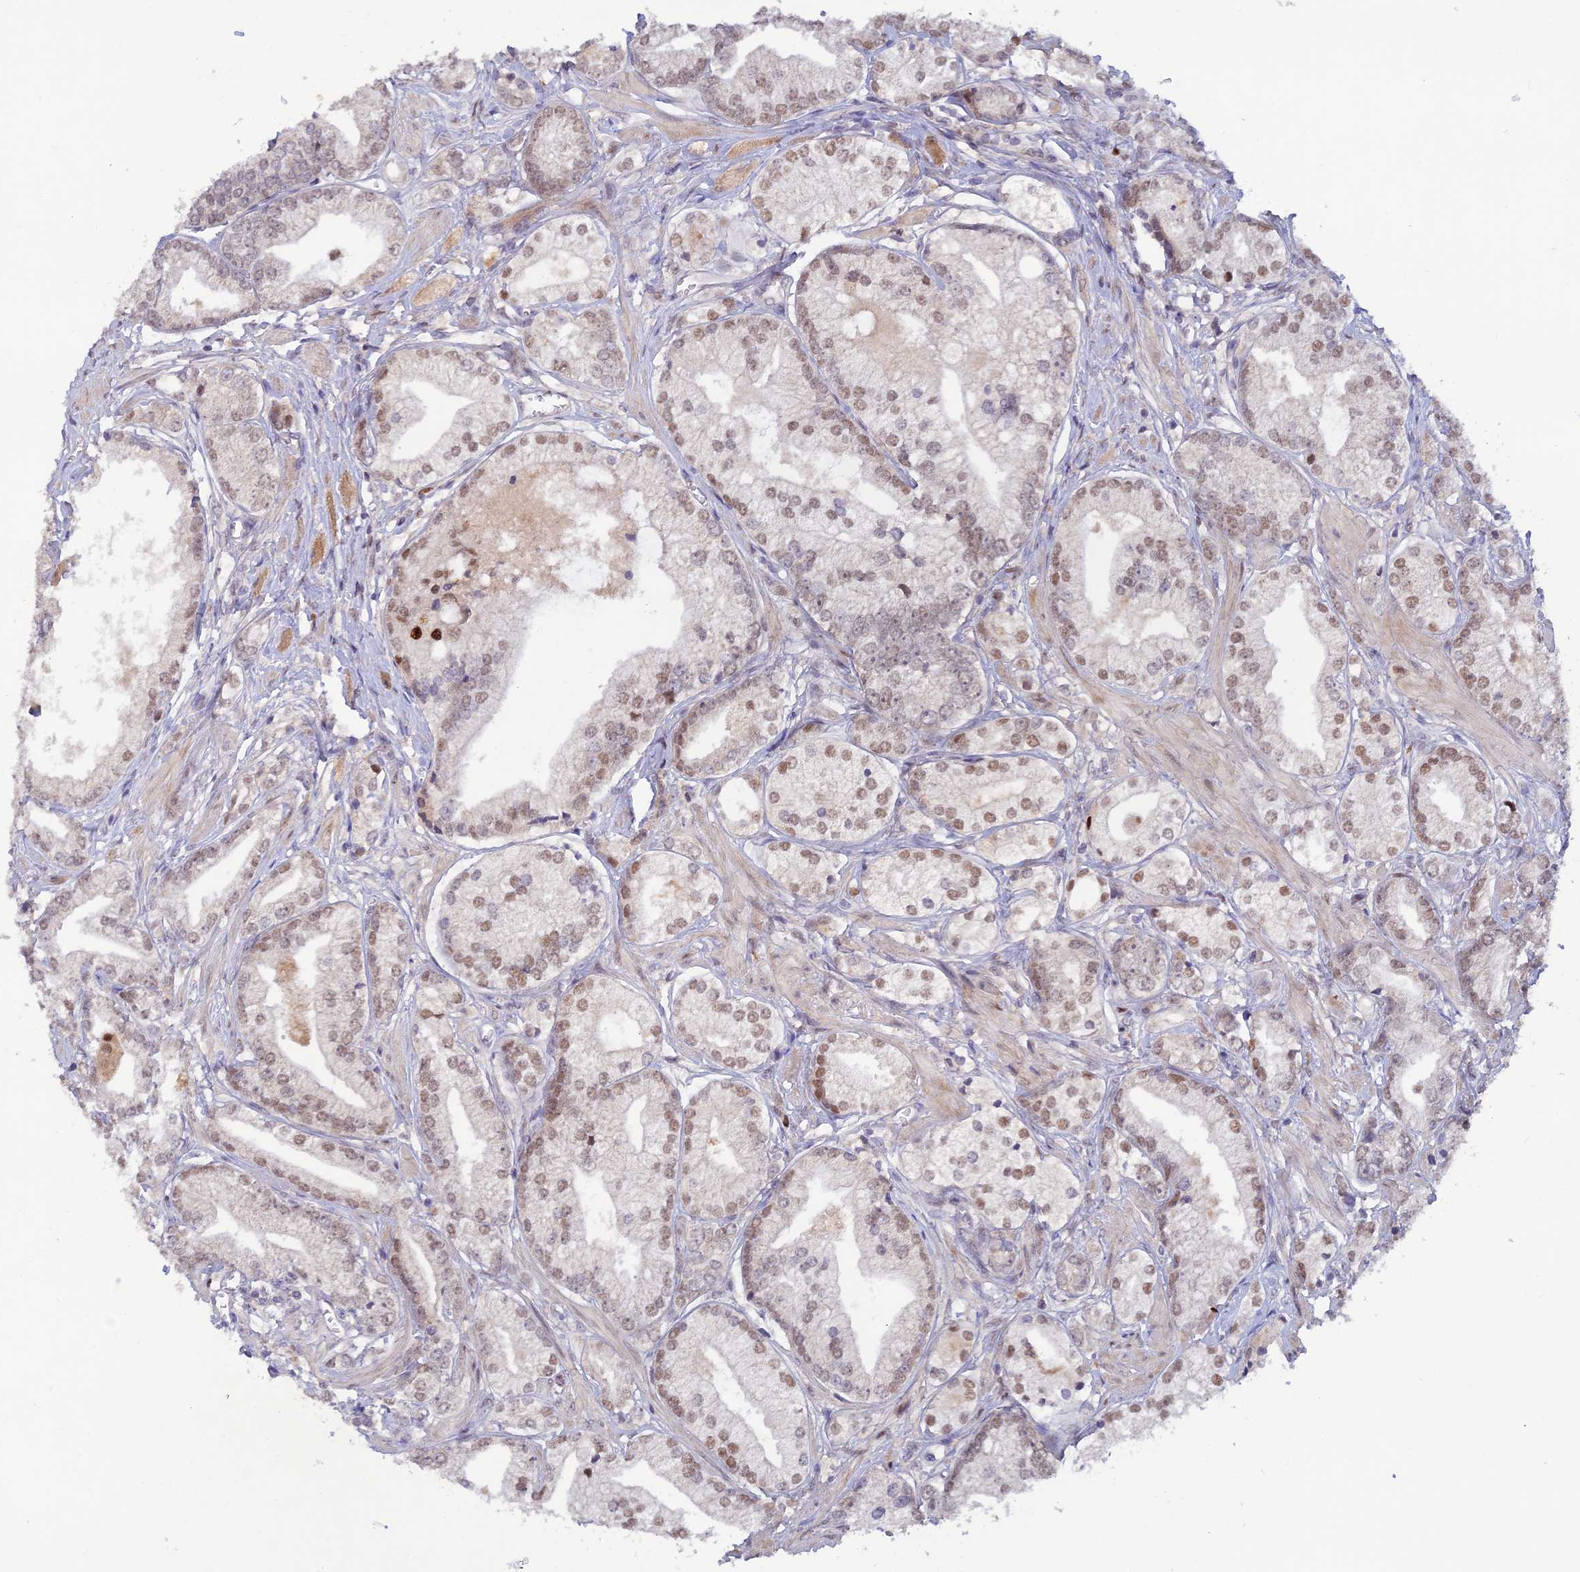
{"staining": {"intensity": "moderate", "quantity": ">75%", "location": "nuclear"}, "tissue": "prostate cancer", "cell_type": "Tumor cells", "image_type": "cancer", "snomed": [{"axis": "morphology", "description": "Adenocarcinoma, High grade"}, {"axis": "topography", "description": "Prostate"}], "caption": "Prostate high-grade adenocarcinoma was stained to show a protein in brown. There is medium levels of moderate nuclear expression in about >75% of tumor cells. (DAB (3,3'-diaminobenzidine) = brown stain, brightfield microscopy at high magnification).", "gene": "FASTKD5", "patient": {"sex": "male", "age": 50}}